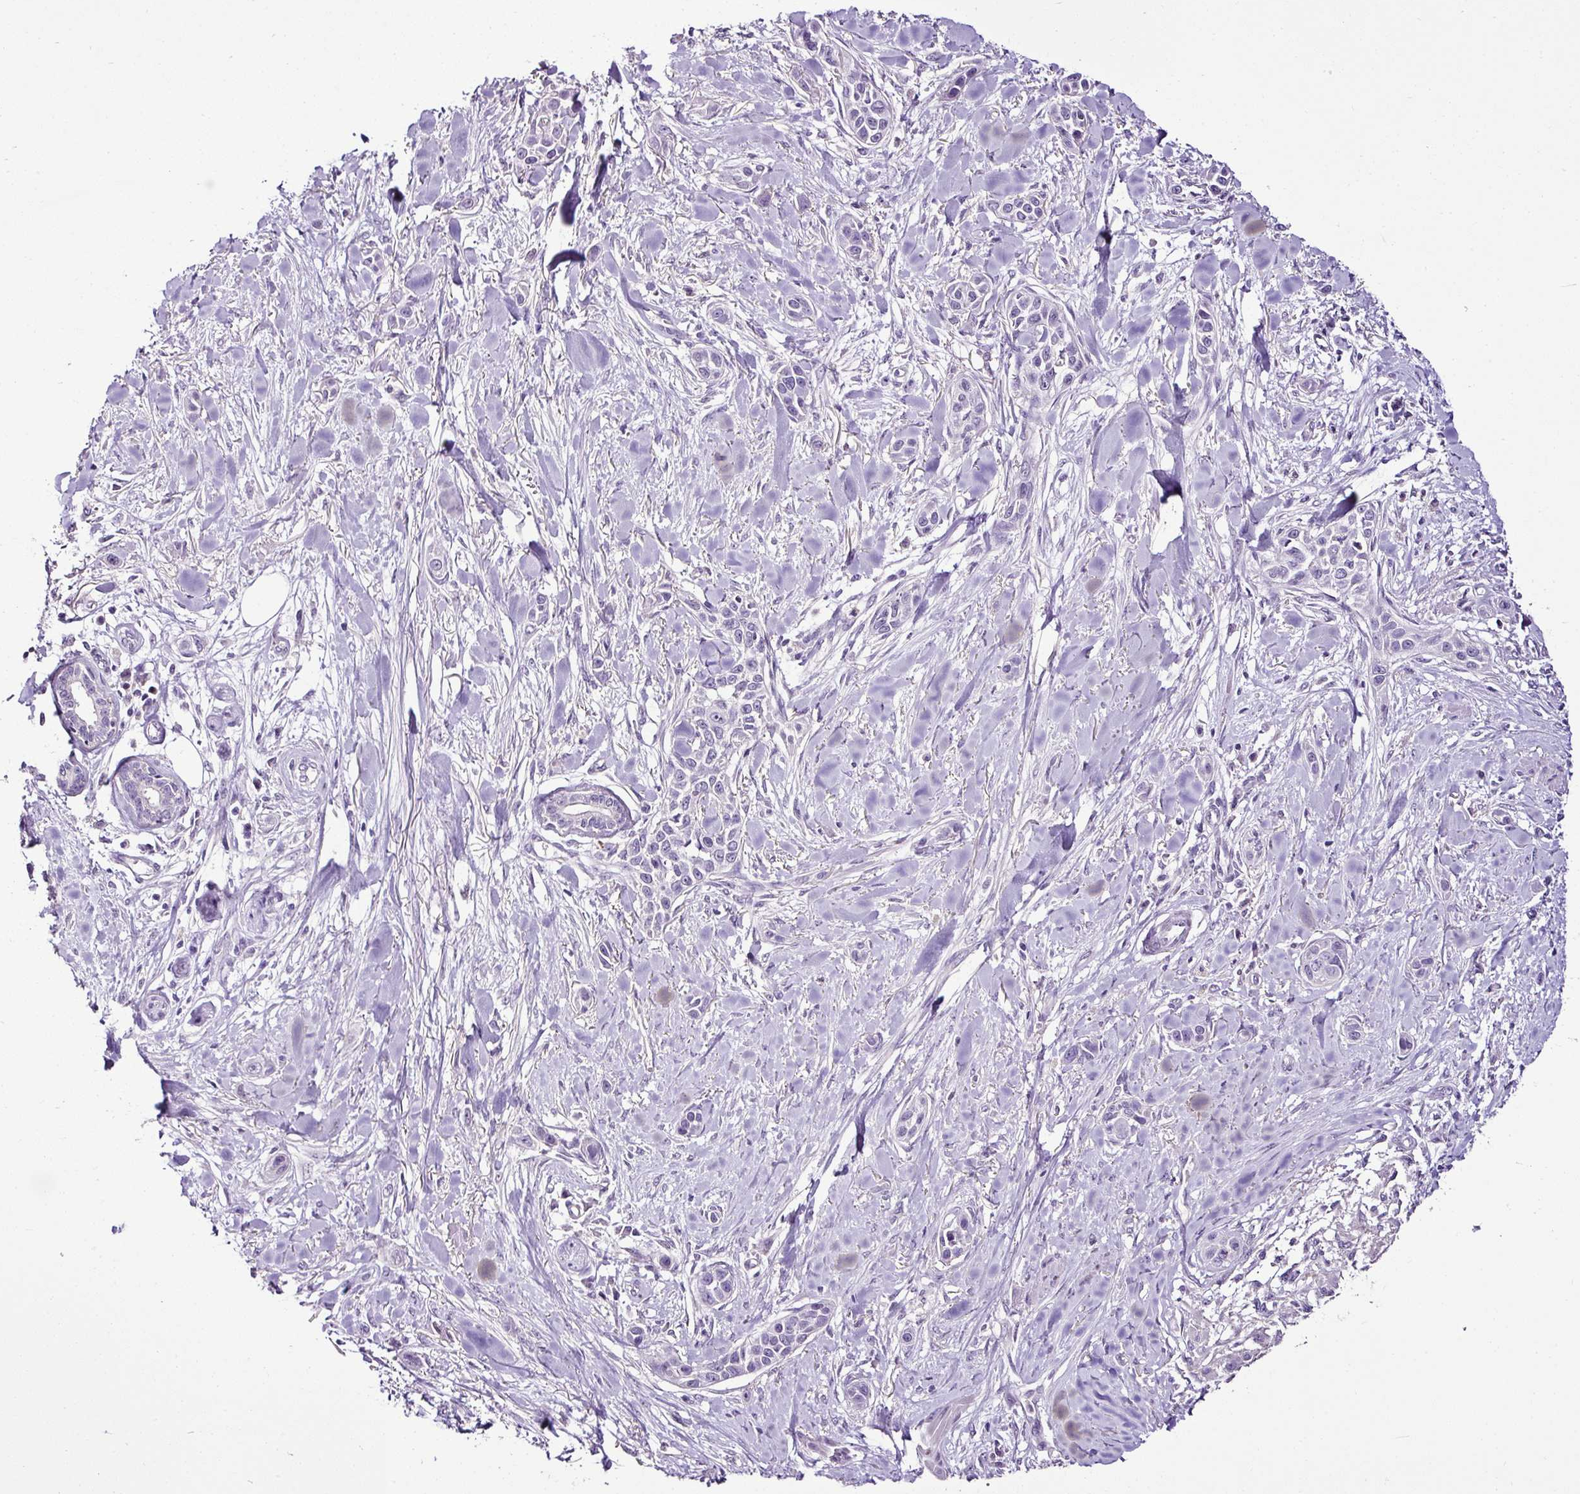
{"staining": {"intensity": "negative", "quantity": "none", "location": "none"}, "tissue": "skin cancer", "cell_type": "Tumor cells", "image_type": "cancer", "snomed": [{"axis": "morphology", "description": "Squamous cell carcinoma, NOS"}, {"axis": "topography", "description": "Skin"}], "caption": "The immunohistochemistry (IHC) photomicrograph has no significant positivity in tumor cells of squamous cell carcinoma (skin) tissue.", "gene": "ESR1", "patient": {"sex": "female", "age": 69}}